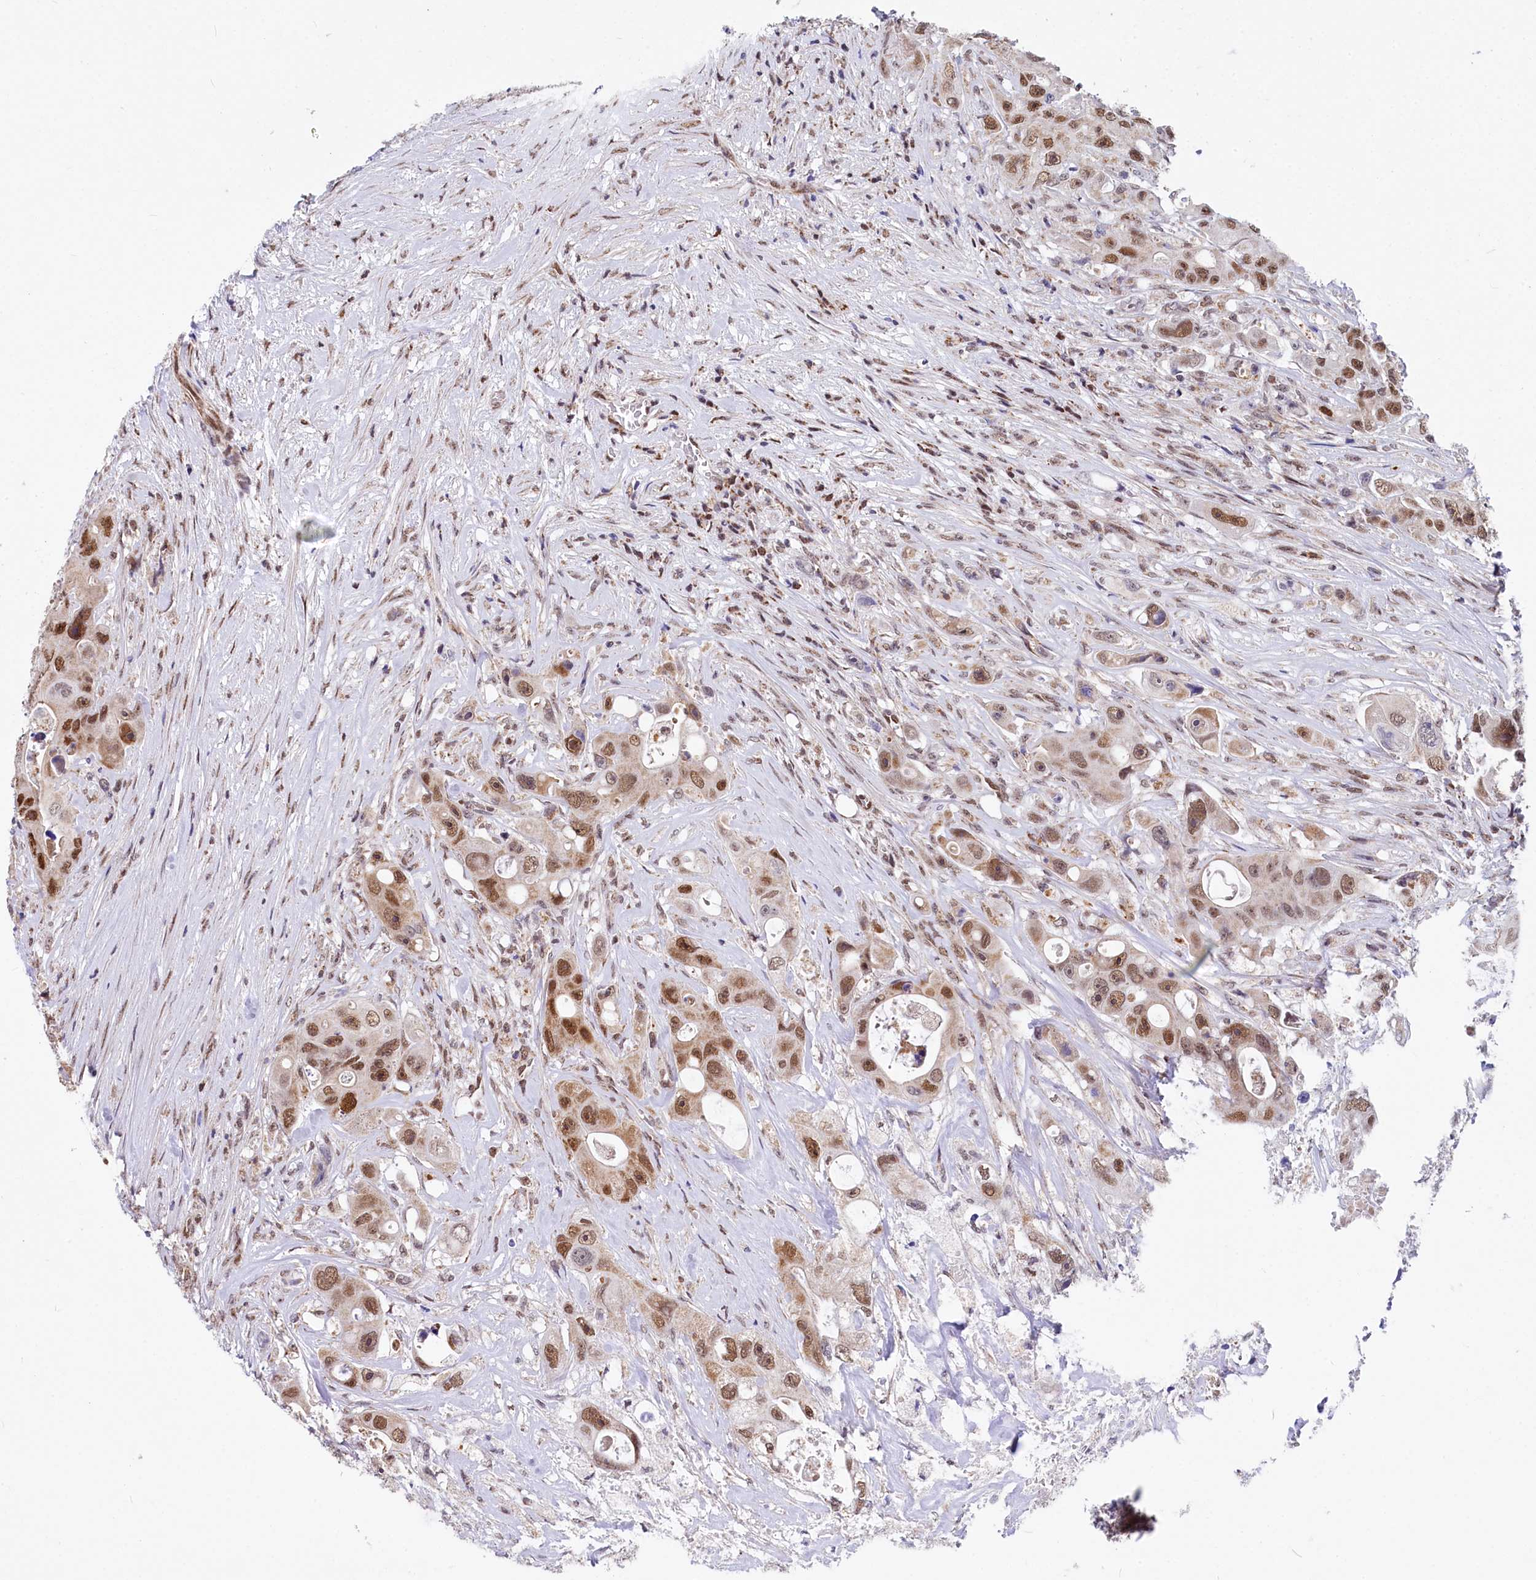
{"staining": {"intensity": "moderate", "quantity": ">75%", "location": "nuclear"}, "tissue": "colorectal cancer", "cell_type": "Tumor cells", "image_type": "cancer", "snomed": [{"axis": "morphology", "description": "Adenocarcinoma, NOS"}, {"axis": "topography", "description": "Colon"}], "caption": "The micrograph reveals staining of colorectal cancer (adenocarcinoma), revealing moderate nuclear protein staining (brown color) within tumor cells.", "gene": "MORN3", "patient": {"sex": "female", "age": 46}}